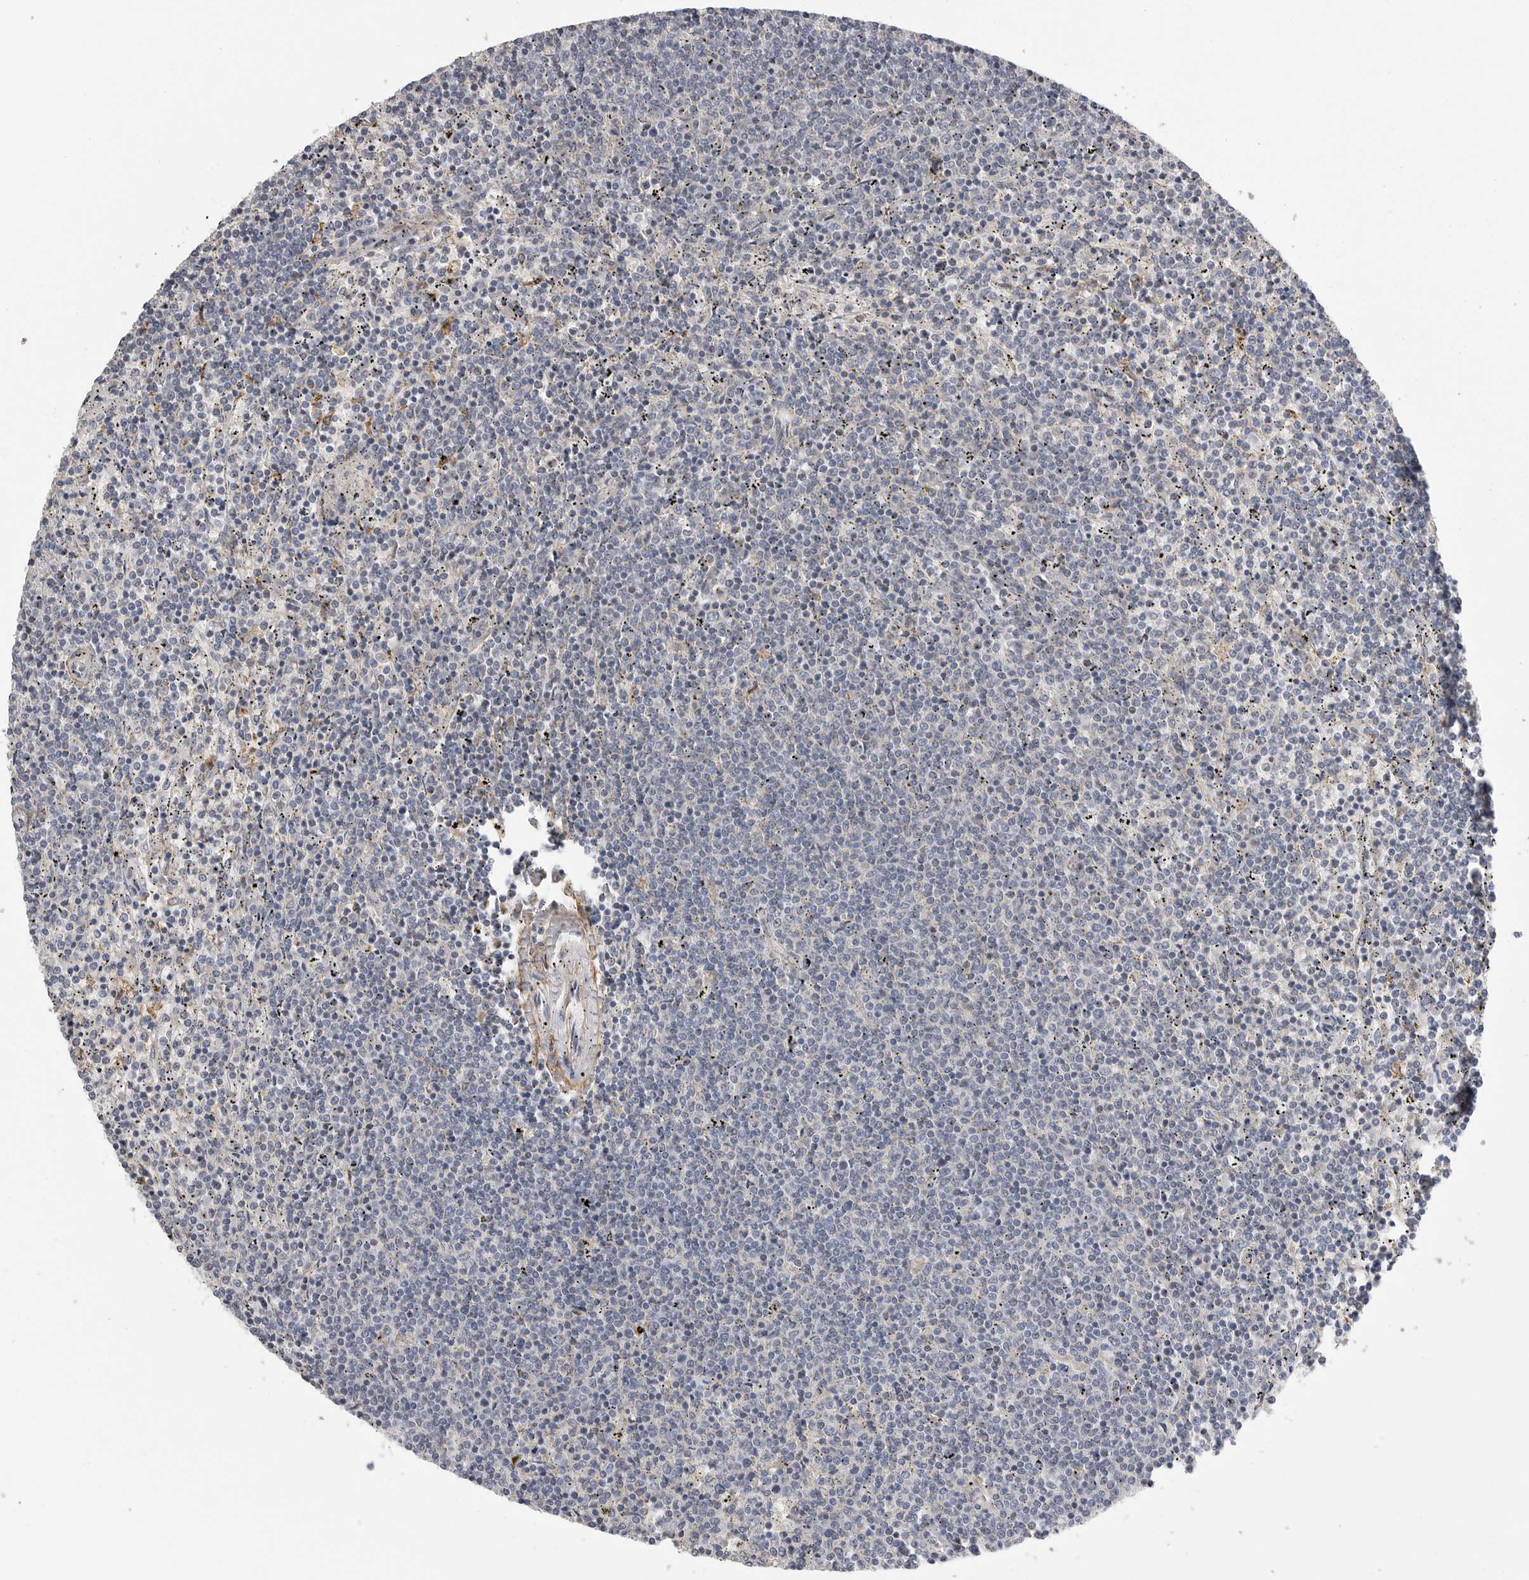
{"staining": {"intensity": "negative", "quantity": "none", "location": "none"}, "tissue": "lymphoma", "cell_type": "Tumor cells", "image_type": "cancer", "snomed": [{"axis": "morphology", "description": "Malignant lymphoma, non-Hodgkin's type, Low grade"}, {"axis": "topography", "description": "Spleen"}], "caption": "IHC photomicrograph of human lymphoma stained for a protein (brown), which exhibits no staining in tumor cells.", "gene": "SDC3", "patient": {"sex": "female", "age": 50}}